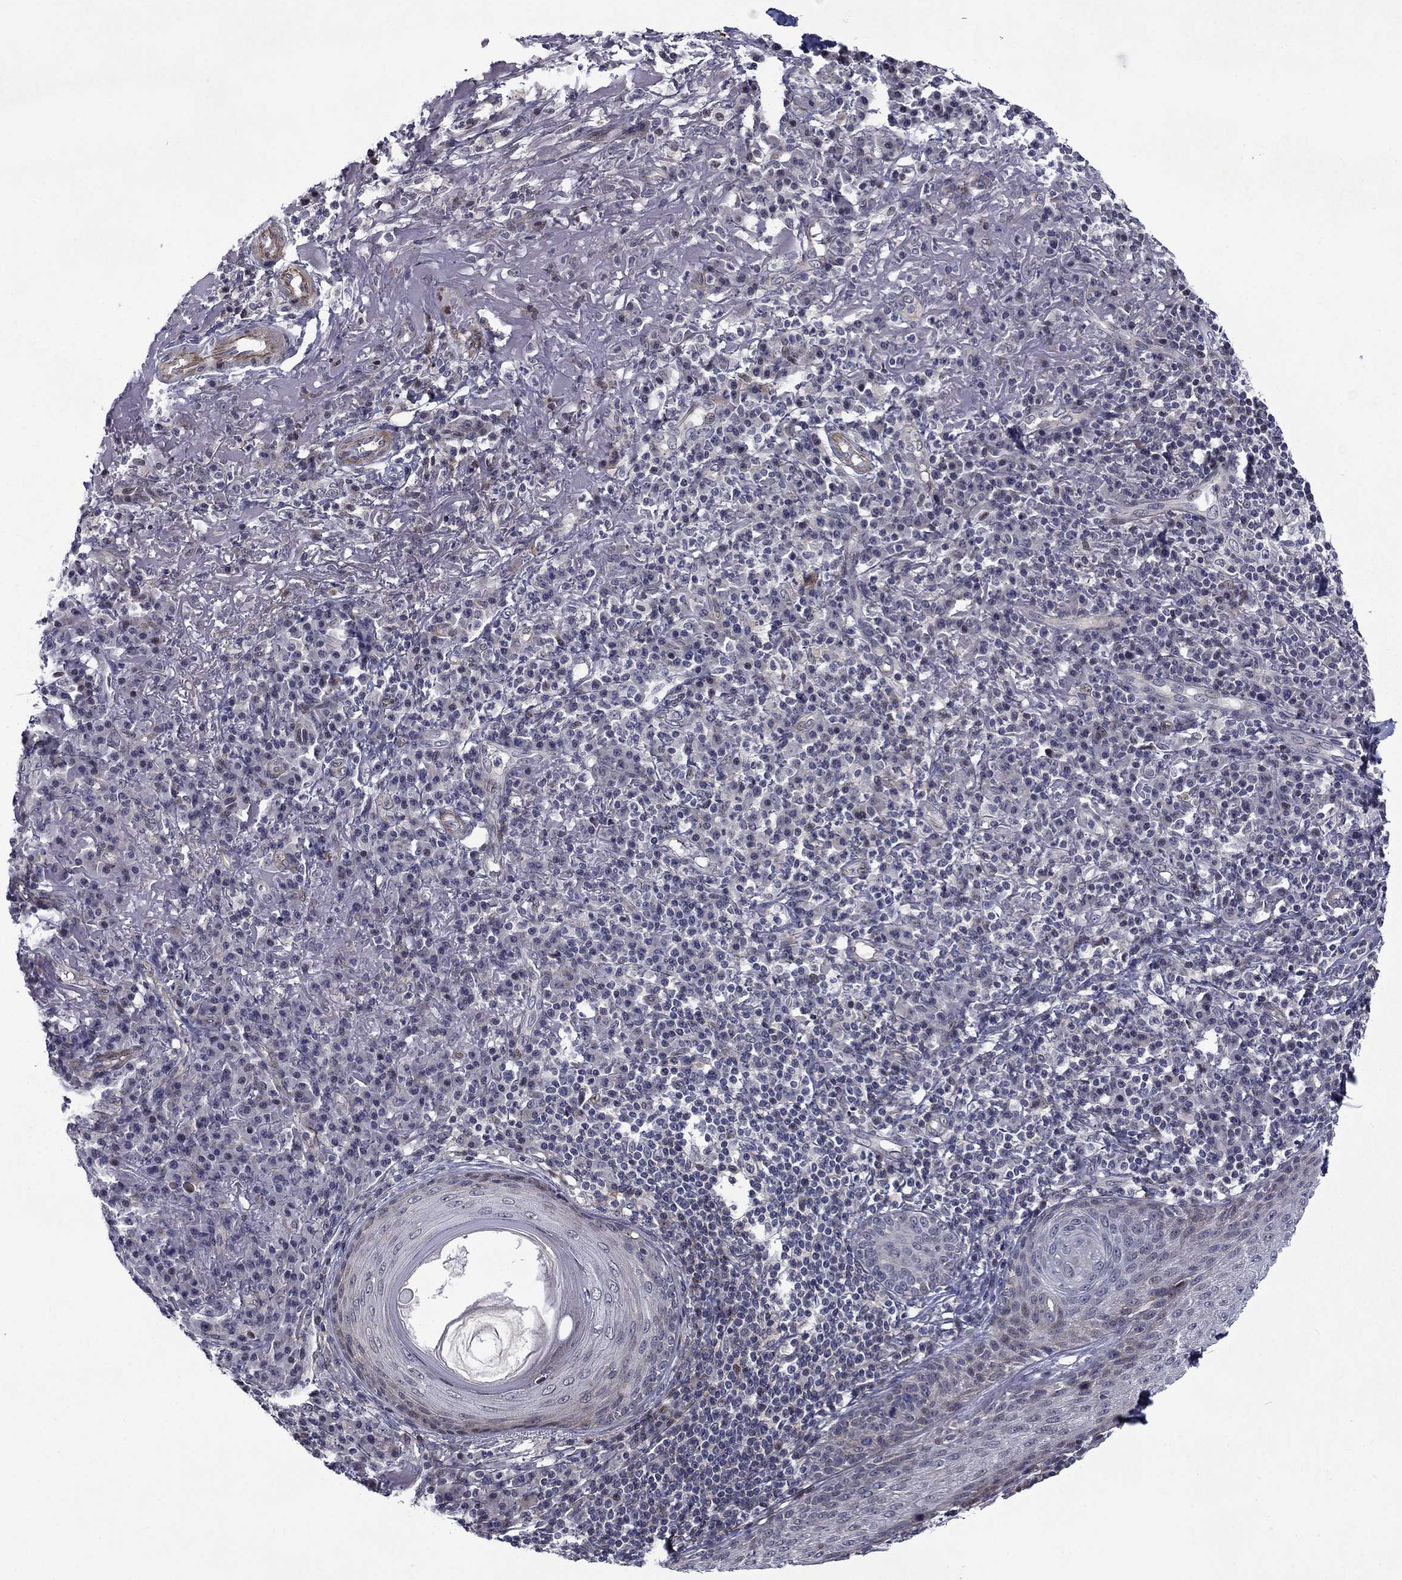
{"staining": {"intensity": "negative", "quantity": "none", "location": "none"}, "tissue": "skin cancer", "cell_type": "Tumor cells", "image_type": "cancer", "snomed": [{"axis": "morphology", "description": "Squamous cell carcinoma, NOS"}, {"axis": "topography", "description": "Skin"}], "caption": "This is a photomicrograph of immunohistochemistry staining of skin squamous cell carcinoma, which shows no expression in tumor cells.", "gene": "B3GAT1", "patient": {"sex": "male", "age": 92}}